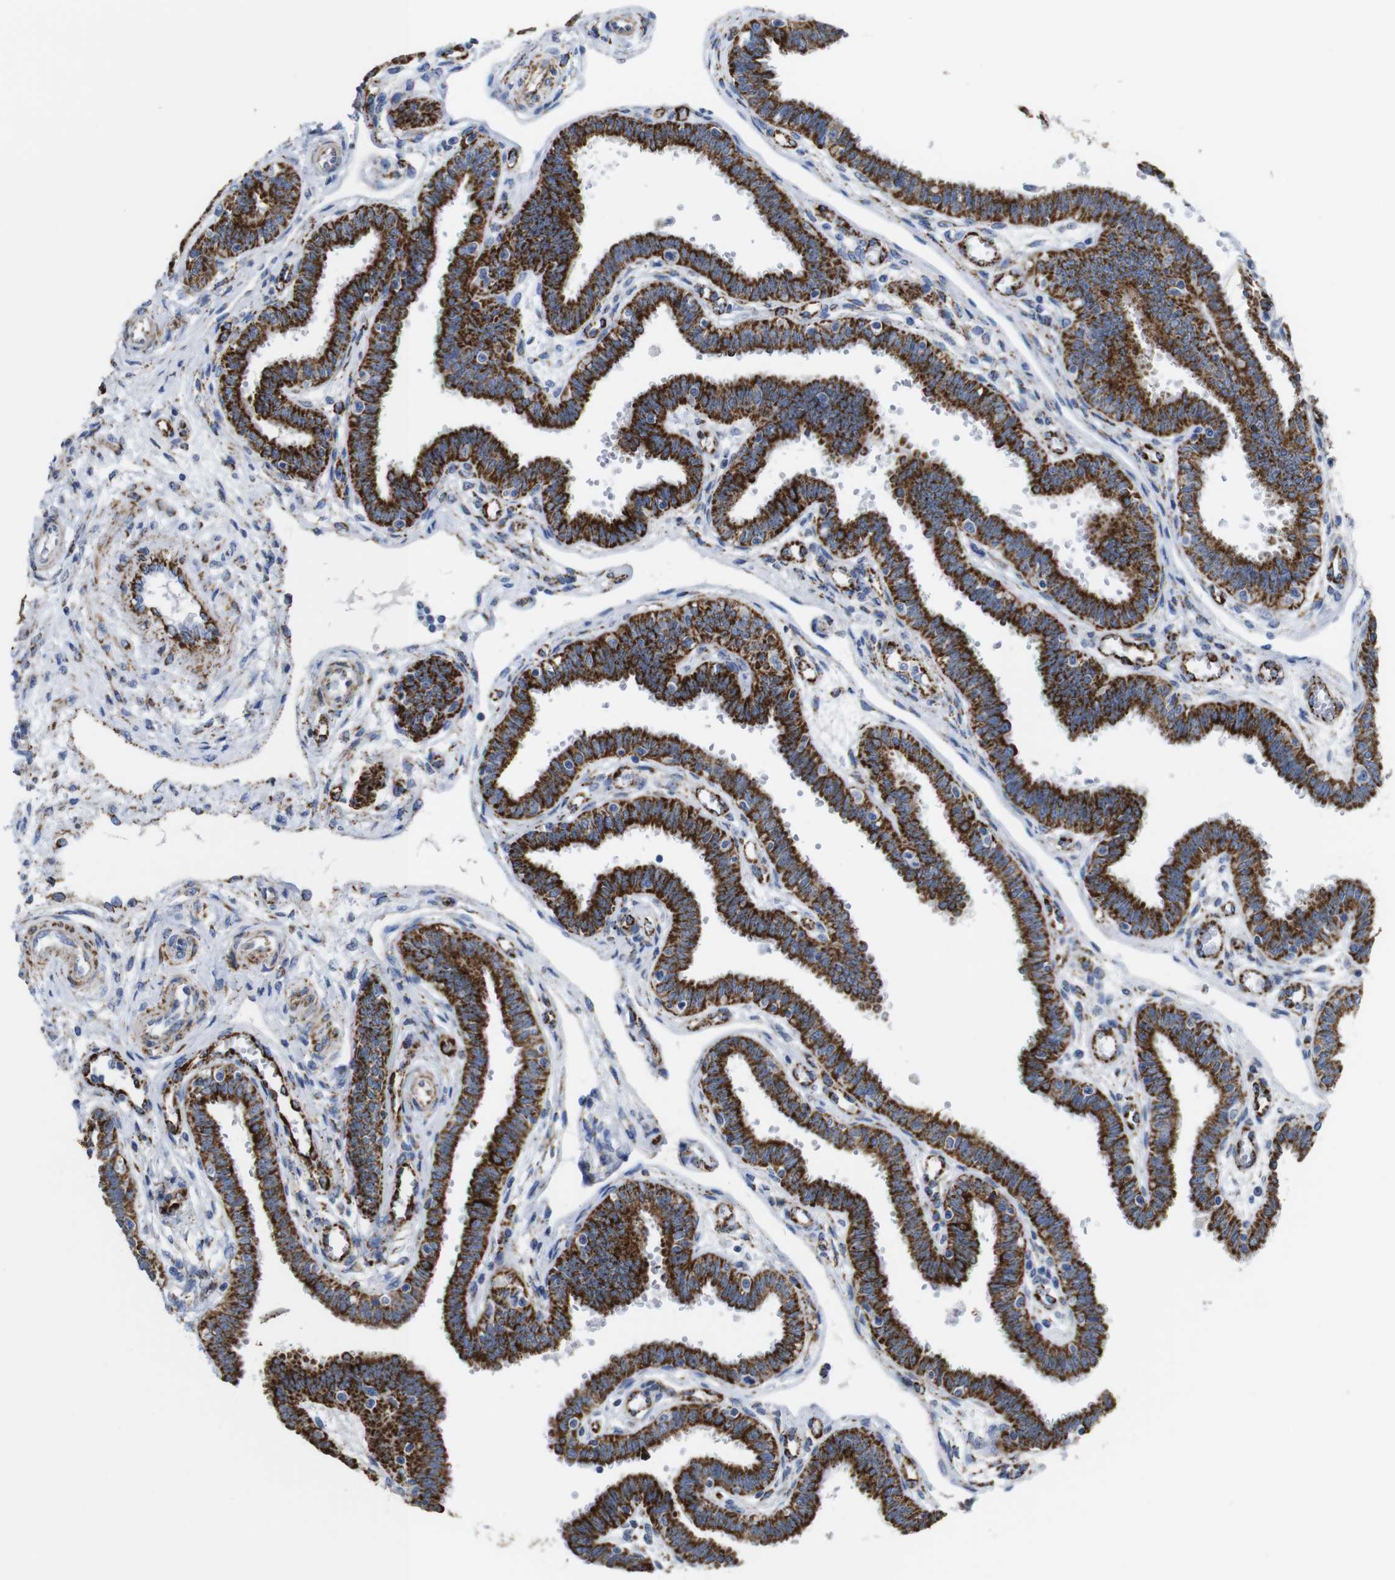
{"staining": {"intensity": "strong", "quantity": ">75%", "location": "cytoplasmic/membranous"}, "tissue": "fallopian tube", "cell_type": "Glandular cells", "image_type": "normal", "snomed": [{"axis": "morphology", "description": "Normal tissue, NOS"}, {"axis": "topography", "description": "Fallopian tube"}], "caption": "Brown immunohistochemical staining in unremarkable human fallopian tube displays strong cytoplasmic/membranous staining in approximately >75% of glandular cells.", "gene": "MAOA", "patient": {"sex": "female", "age": 32}}